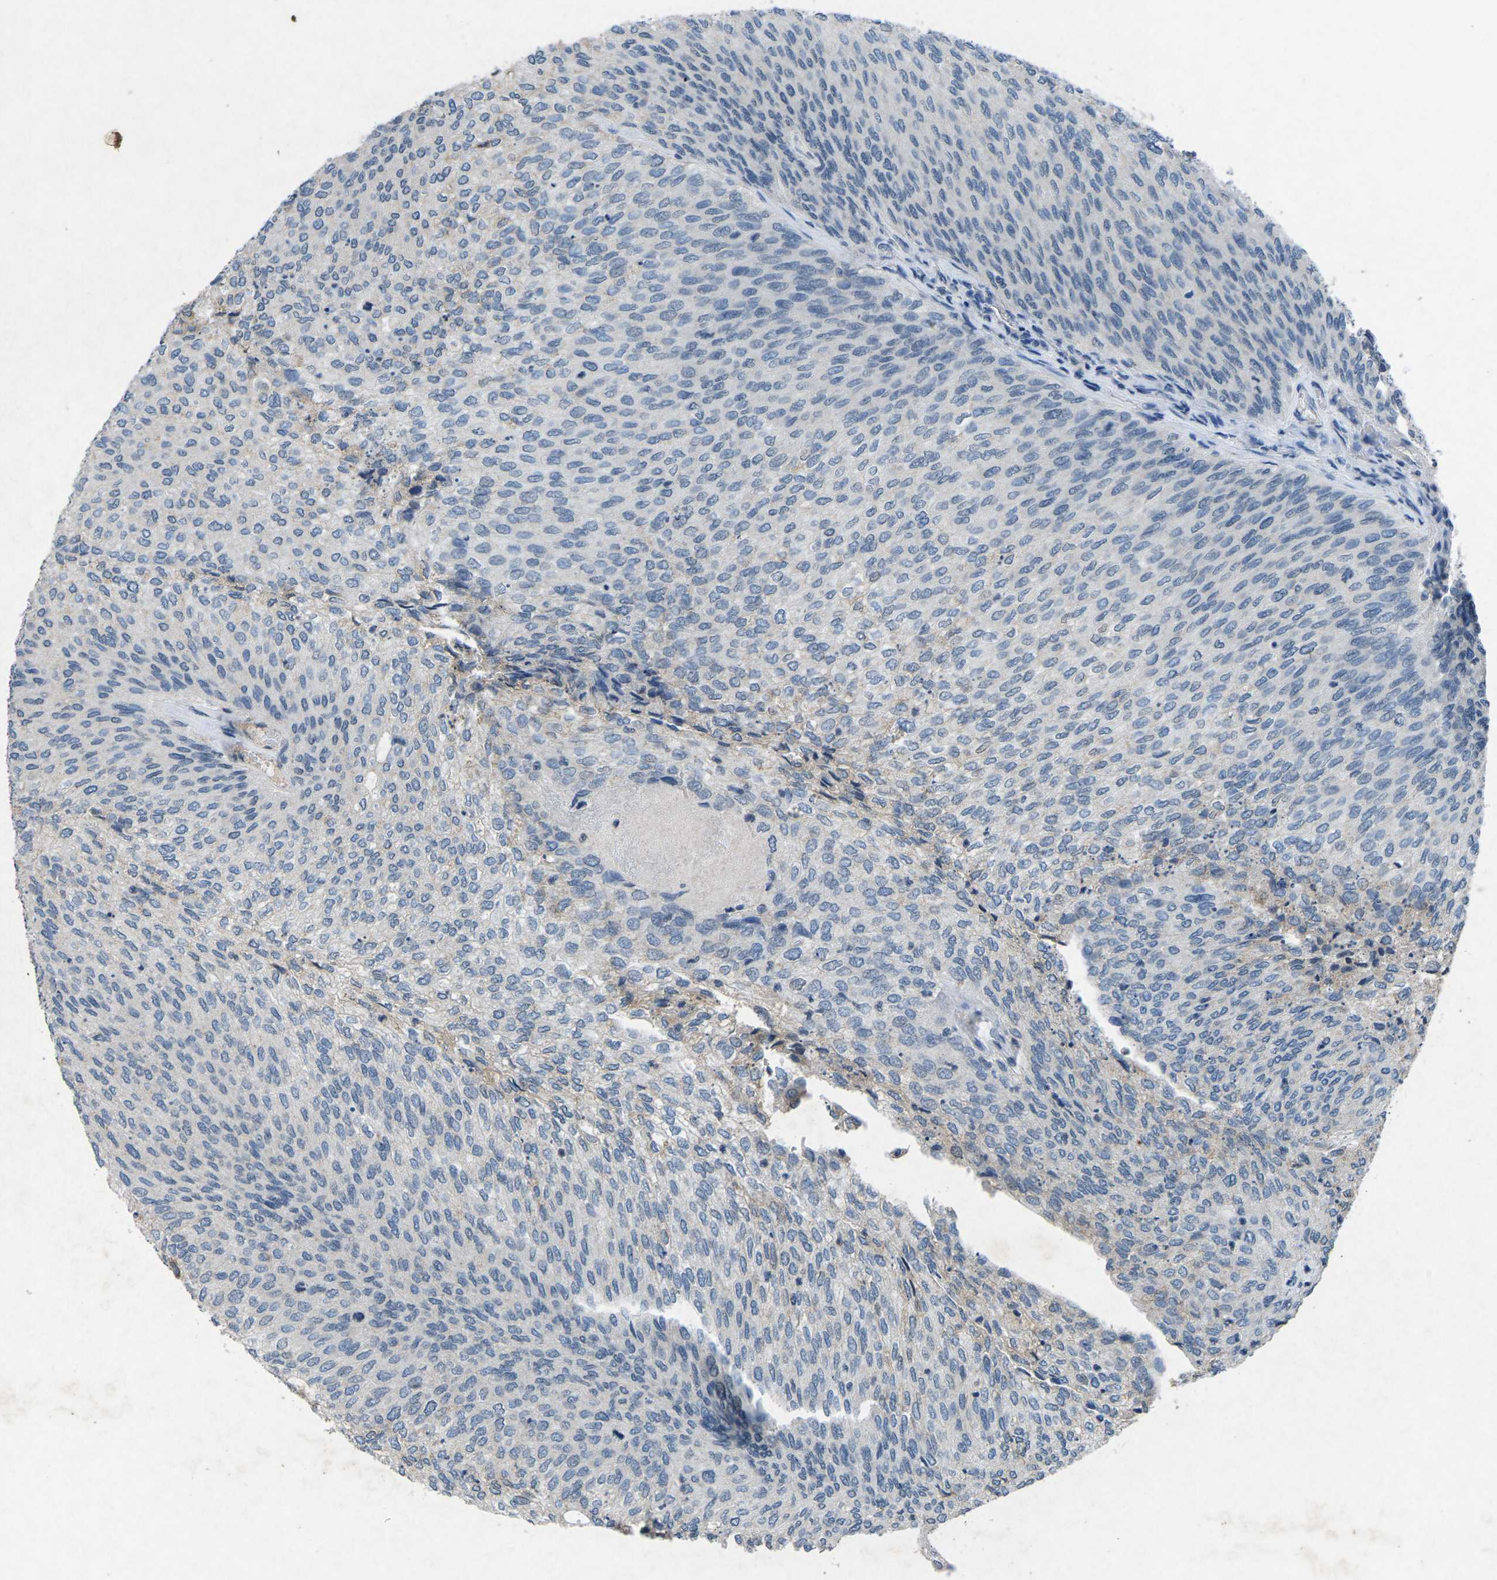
{"staining": {"intensity": "negative", "quantity": "none", "location": "none"}, "tissue": "urothelial cancer", "cell_type": "Tumor cells", "image_type": "cancer", "snomed": [{"axis": "morphology", "description": "Urothelial carcinoma, Low grade"}, {"axis": "topography", "description": "Urinary bladder"}], "caption": "Human urothelial carcinoma (low-grade) stained for a protein using immunohistochemistry (IHC) reveals no staining in tumor cells.", "gene": "PLG", "patient": {"sex": "female", "age": 79}}